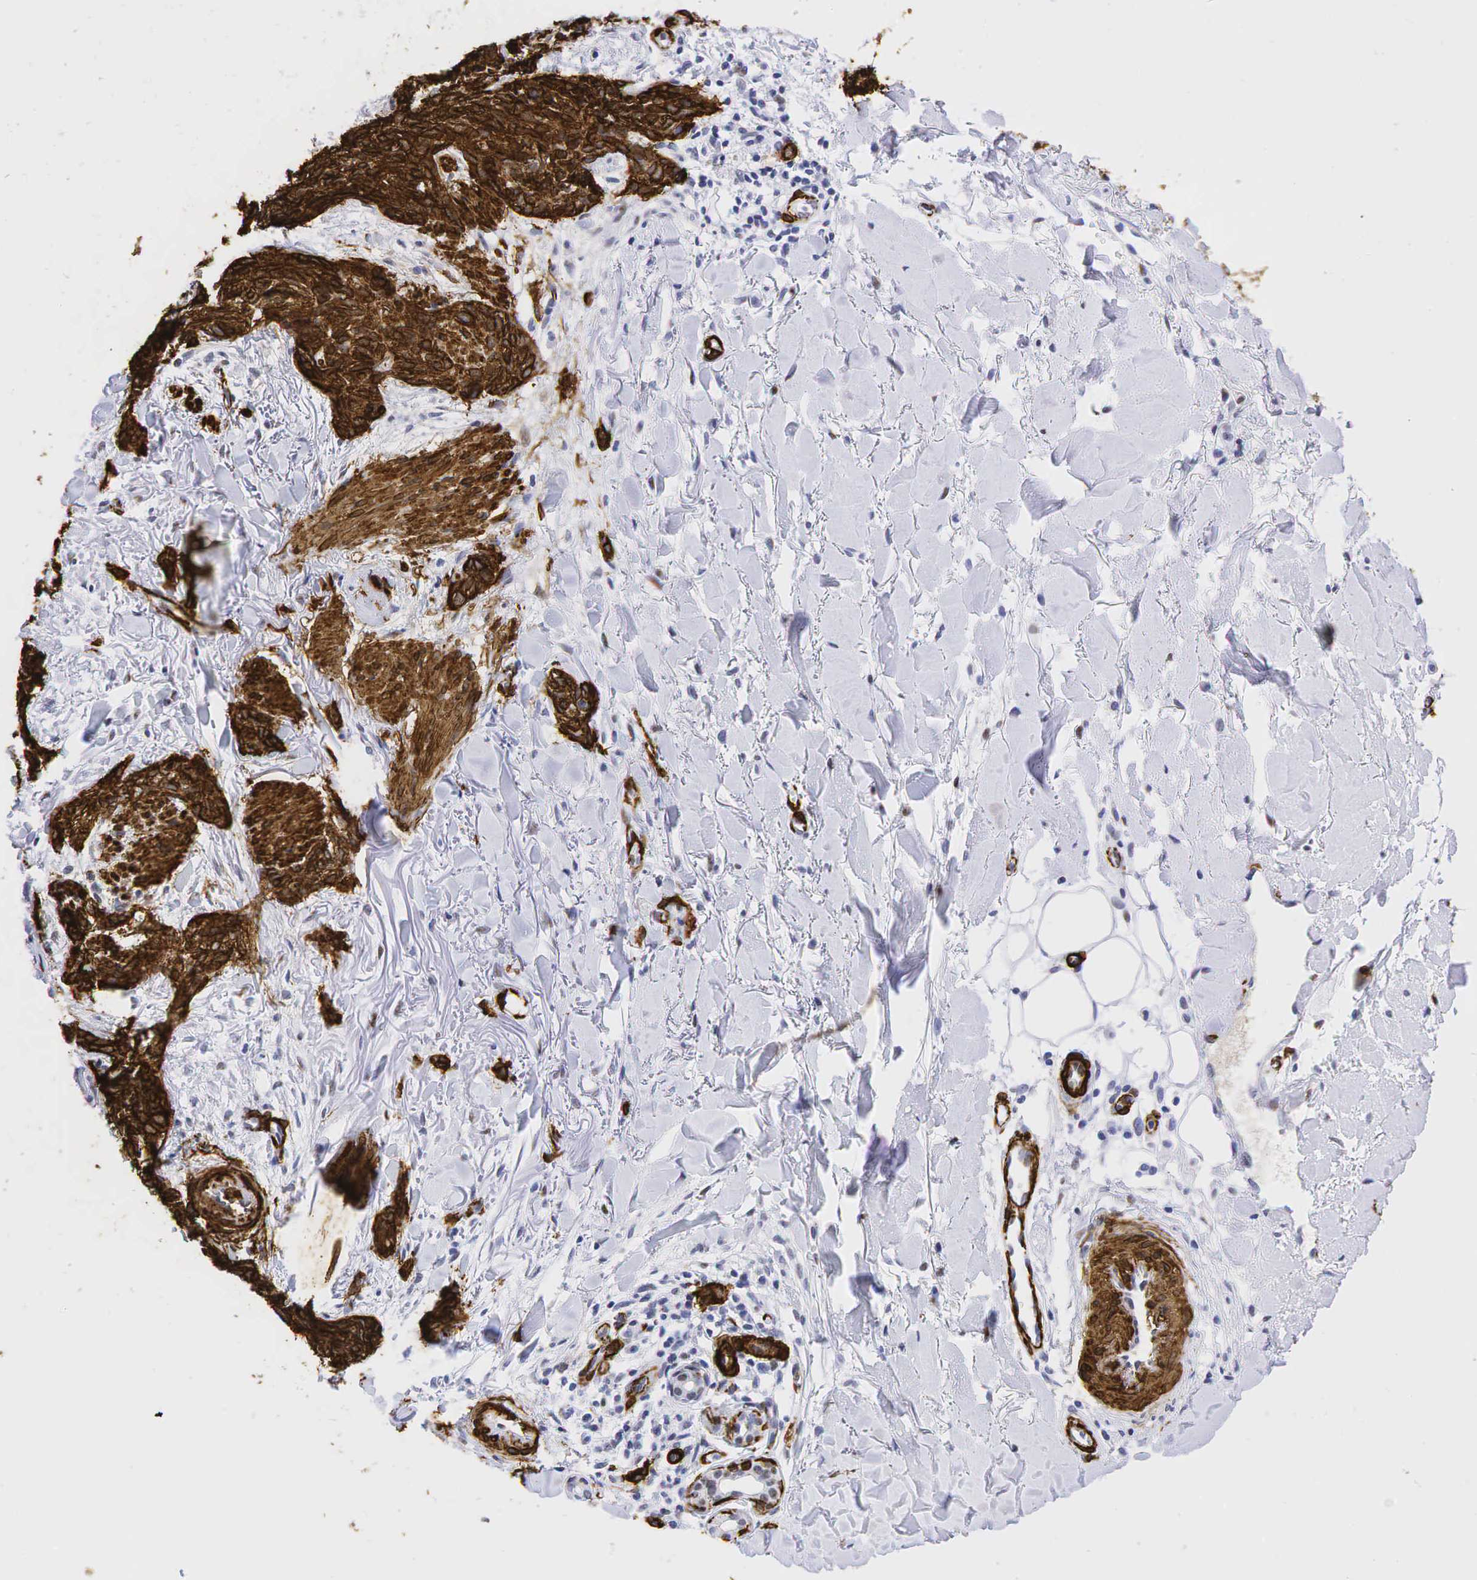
{"staining": {"intensity": "strong", "quantity": ">75%", "location": "cytoplasmic/membranous,nuclear"}, "tissue": "skin cancer", "cell_type": "Tumor cells", "image_type": "cancer", "snomed": [{"axis": "morphology", "description": "Basal cell carcinoma"}, {"axis": "topography", "description": "Skin"}], "caption": "The immunohistochemical stain shows strong cytoplasmic/membranous and nuclear positivity in tumor cells of basal cell carcinoma (skin) tissue.", "gene": "ACTA2", "patient": {"sex": "female", "age": 62}}